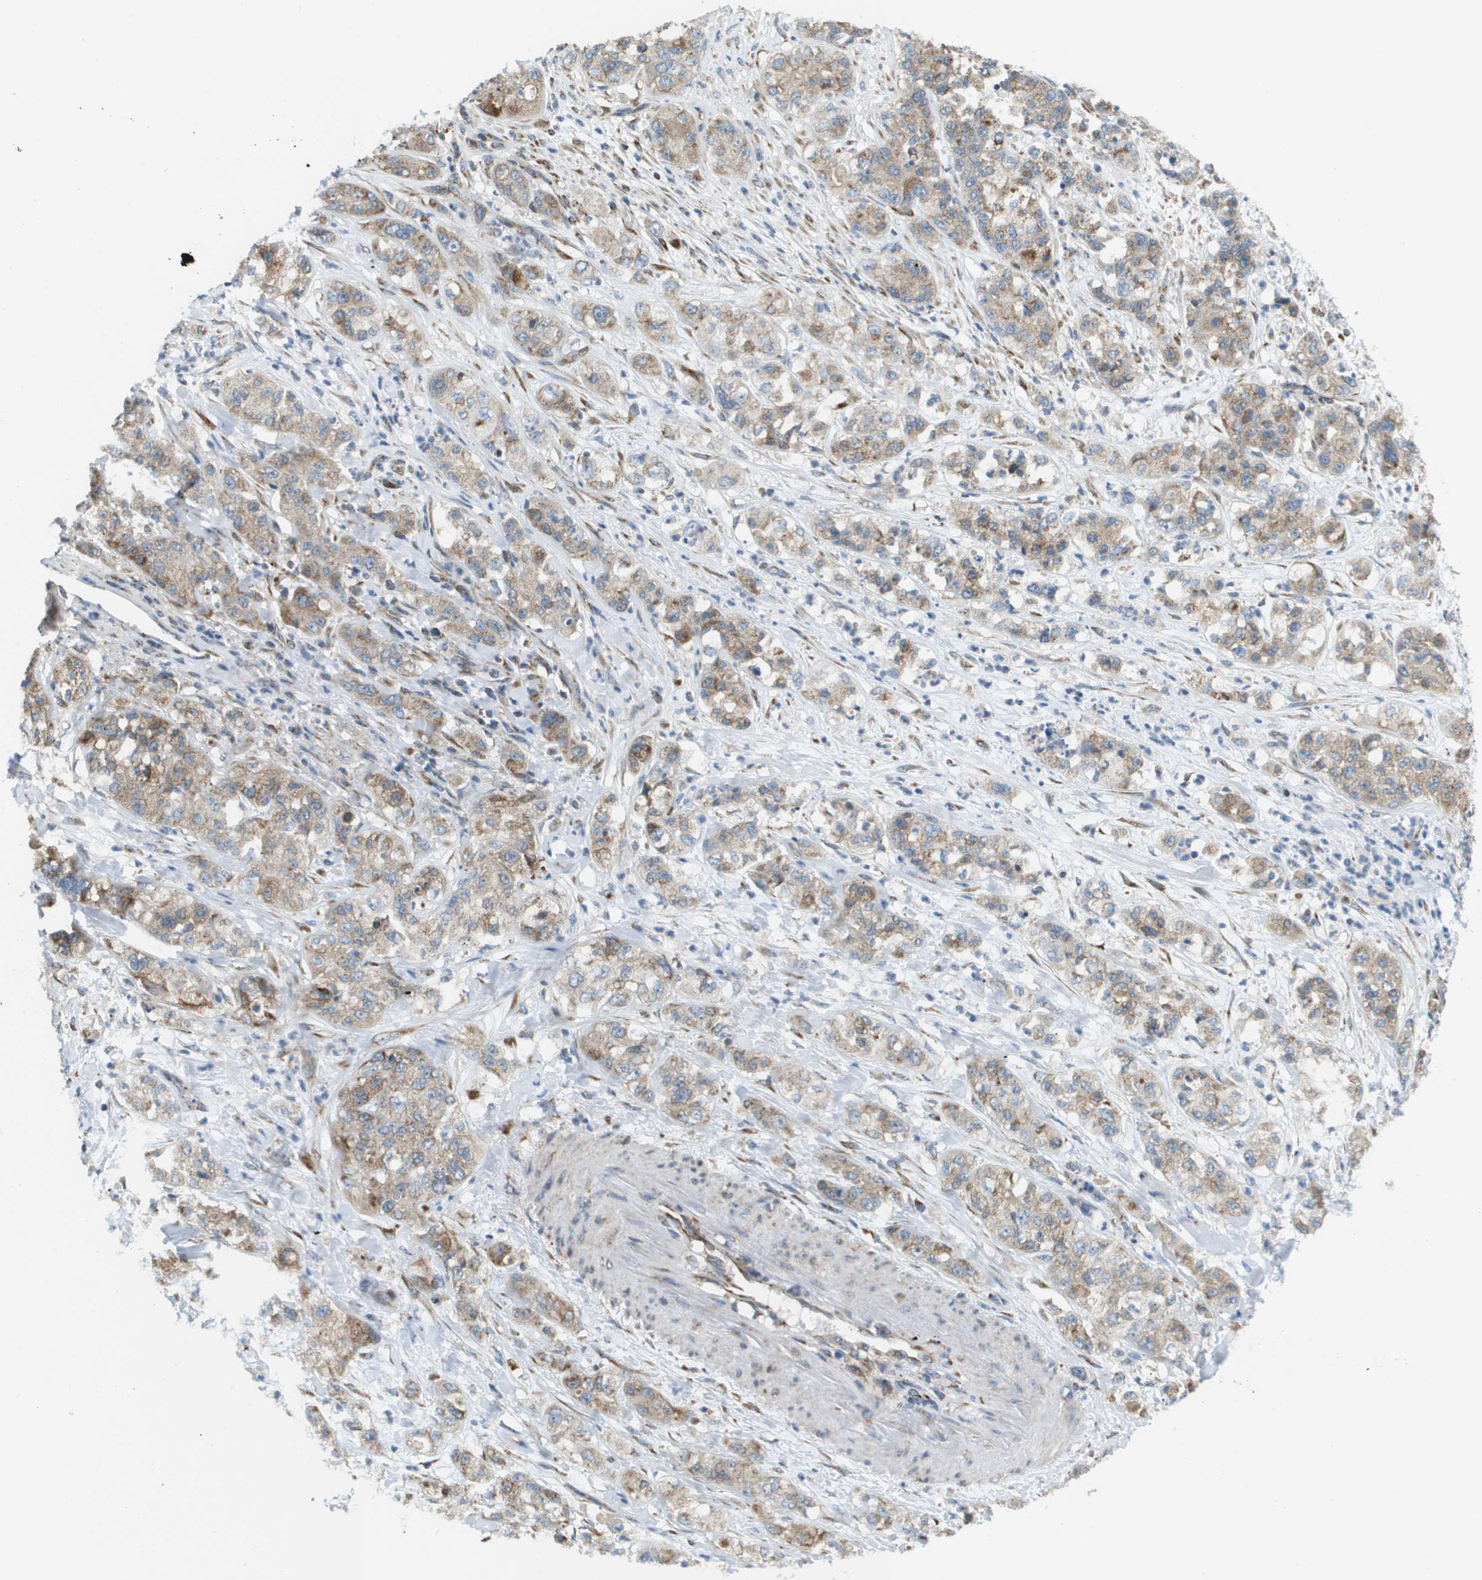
{"staining": {"intensity": "weak", "quantity": ">75%", "location": "cytoplasmic/membranous"}, "tissue": "pancreatic cancer", "cell_type": "Tumor cells", "image_type": "cancer", "snomed": [{"axis": "morphology", "description": "Adenocarcinoma, NOS"}, {"axis": "topography", "description": "Pancreas"}], "caption": "Immunohistochemistry (IHC) micrograph of neoplastic tissue: human pancreatic adenocarcinoma stained using immunohistochemistry (IHC) displays low levels of weak protein expression localized specifically in the cytoplasmic/membranous of tumor cells, appearing as a cytoplasmic/membranous brown color.", "gene": "NRK", "patient": {"sex": "female", "age": 78}}